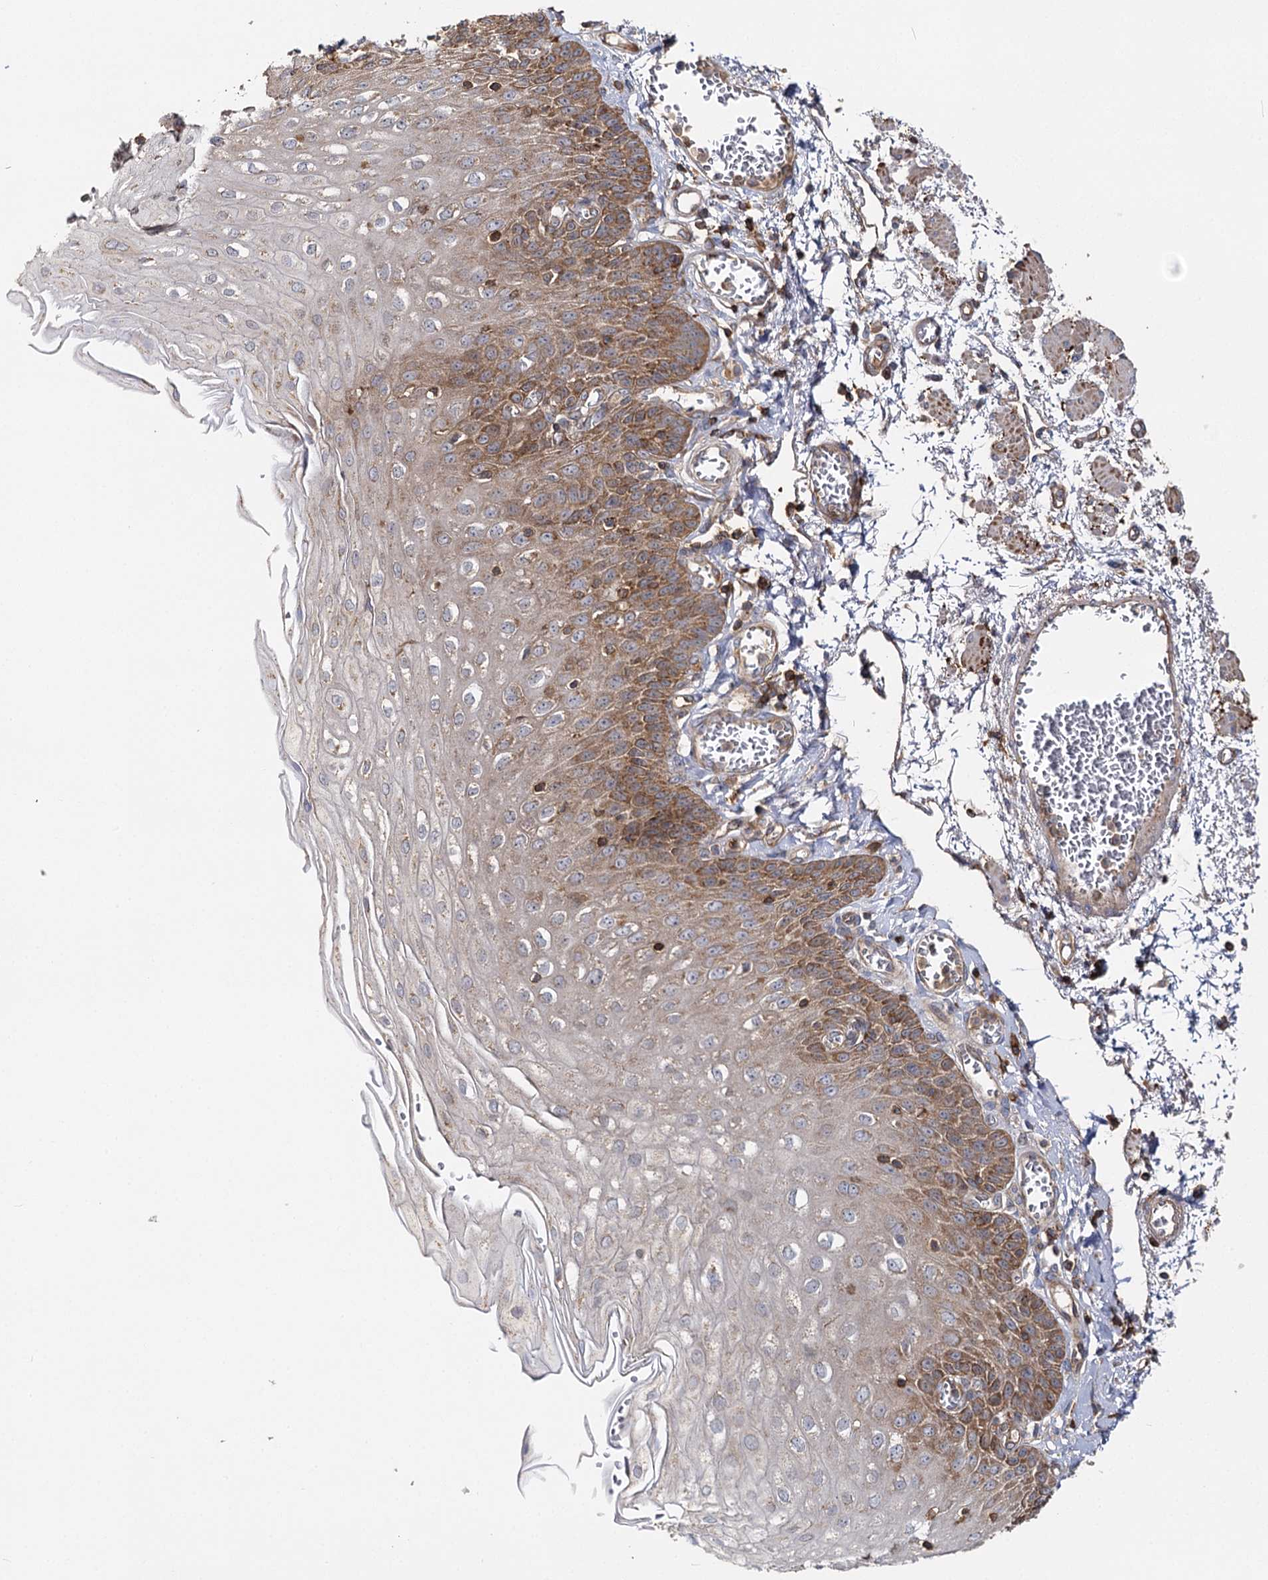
{"staining": {"intensity": "moderate", "quantity": "25%-75%", "location": "cytoplasmic/membranous"}, "tissue": "esophagus", "cell_type": "Squamous epithelial cells", "image_type": "normal", "snomed": [{"axis": "morphology", "description": "Normal tissue, NOS"}, {"axis": "topography", "description": "Esophagus"}], "caption": "Protein staining of unremarkable esophagus reveals moderate cytoplasmic/membranous staining in approximately 25%-75% of squamous epithelial cells. The staining was performed using DAB to visualize the protein expression in brown, while the nuclei were stained in blue with hematoxylin (Magnification: 20x).", "gene": "SEC24B", "patient": {"sex": "male", "age": 81}}